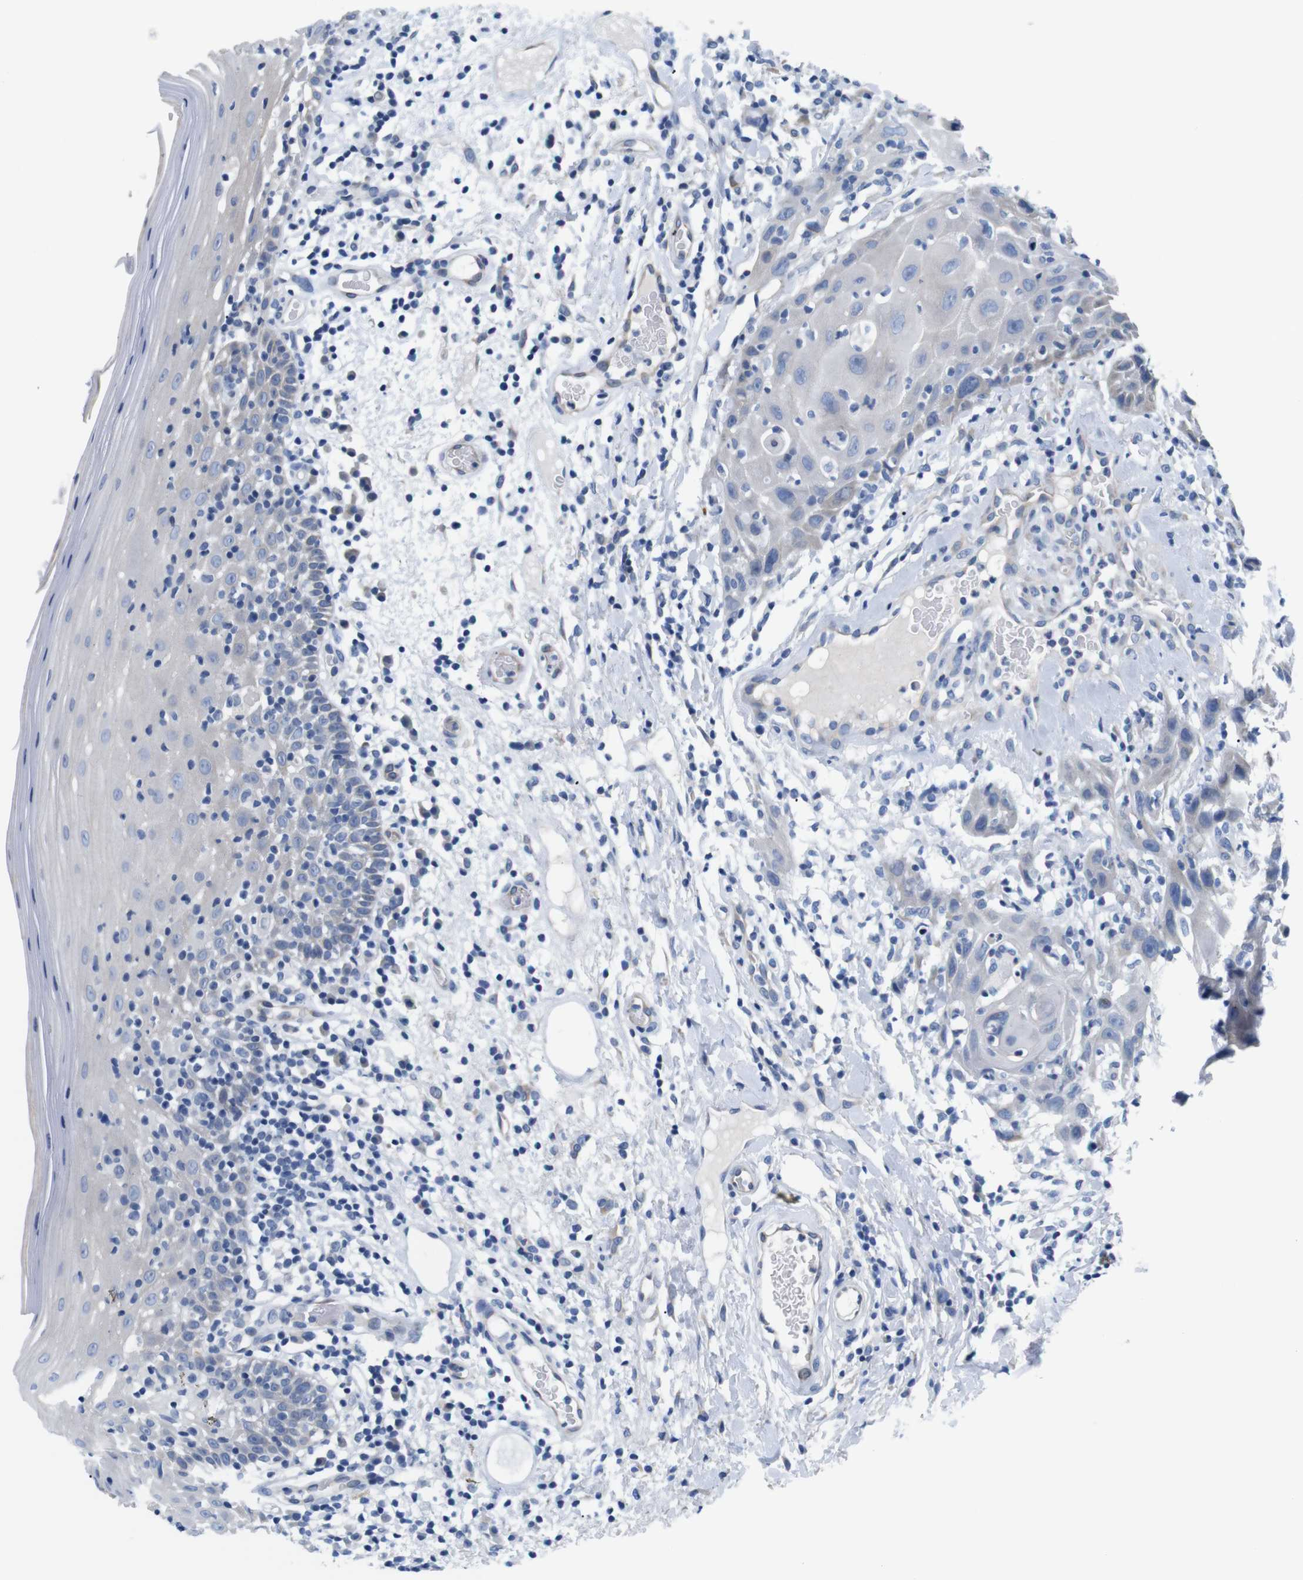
{"staining": {"intensity": "negative", "quantity": "none", "location": "none"}, "tissue": "oral mucosa", "cell_type": "Squamous epithelial cells", "image_type": "normal", "snomed": [{"axis": "morphology", "description": "Normal tissue, NOS"}, {"axis": "morphology", "description": "Squamous cell carcinoma, NOS"}, {"axis": "topography", "description": "Skeletal muscle"}, {"axis": "topography", "description": "Oral tissue"}], "caption": "Immunohistochemical staining of normal oral mucosa demonstrates no significant positivity in squamous epithelial cells. (DAB (3,3'-diaminobenzidine) immunohistochemistry with hematoxylin counter stain).", "gene": "HACD3", "patient": {"sex": "male", "age": 71}}